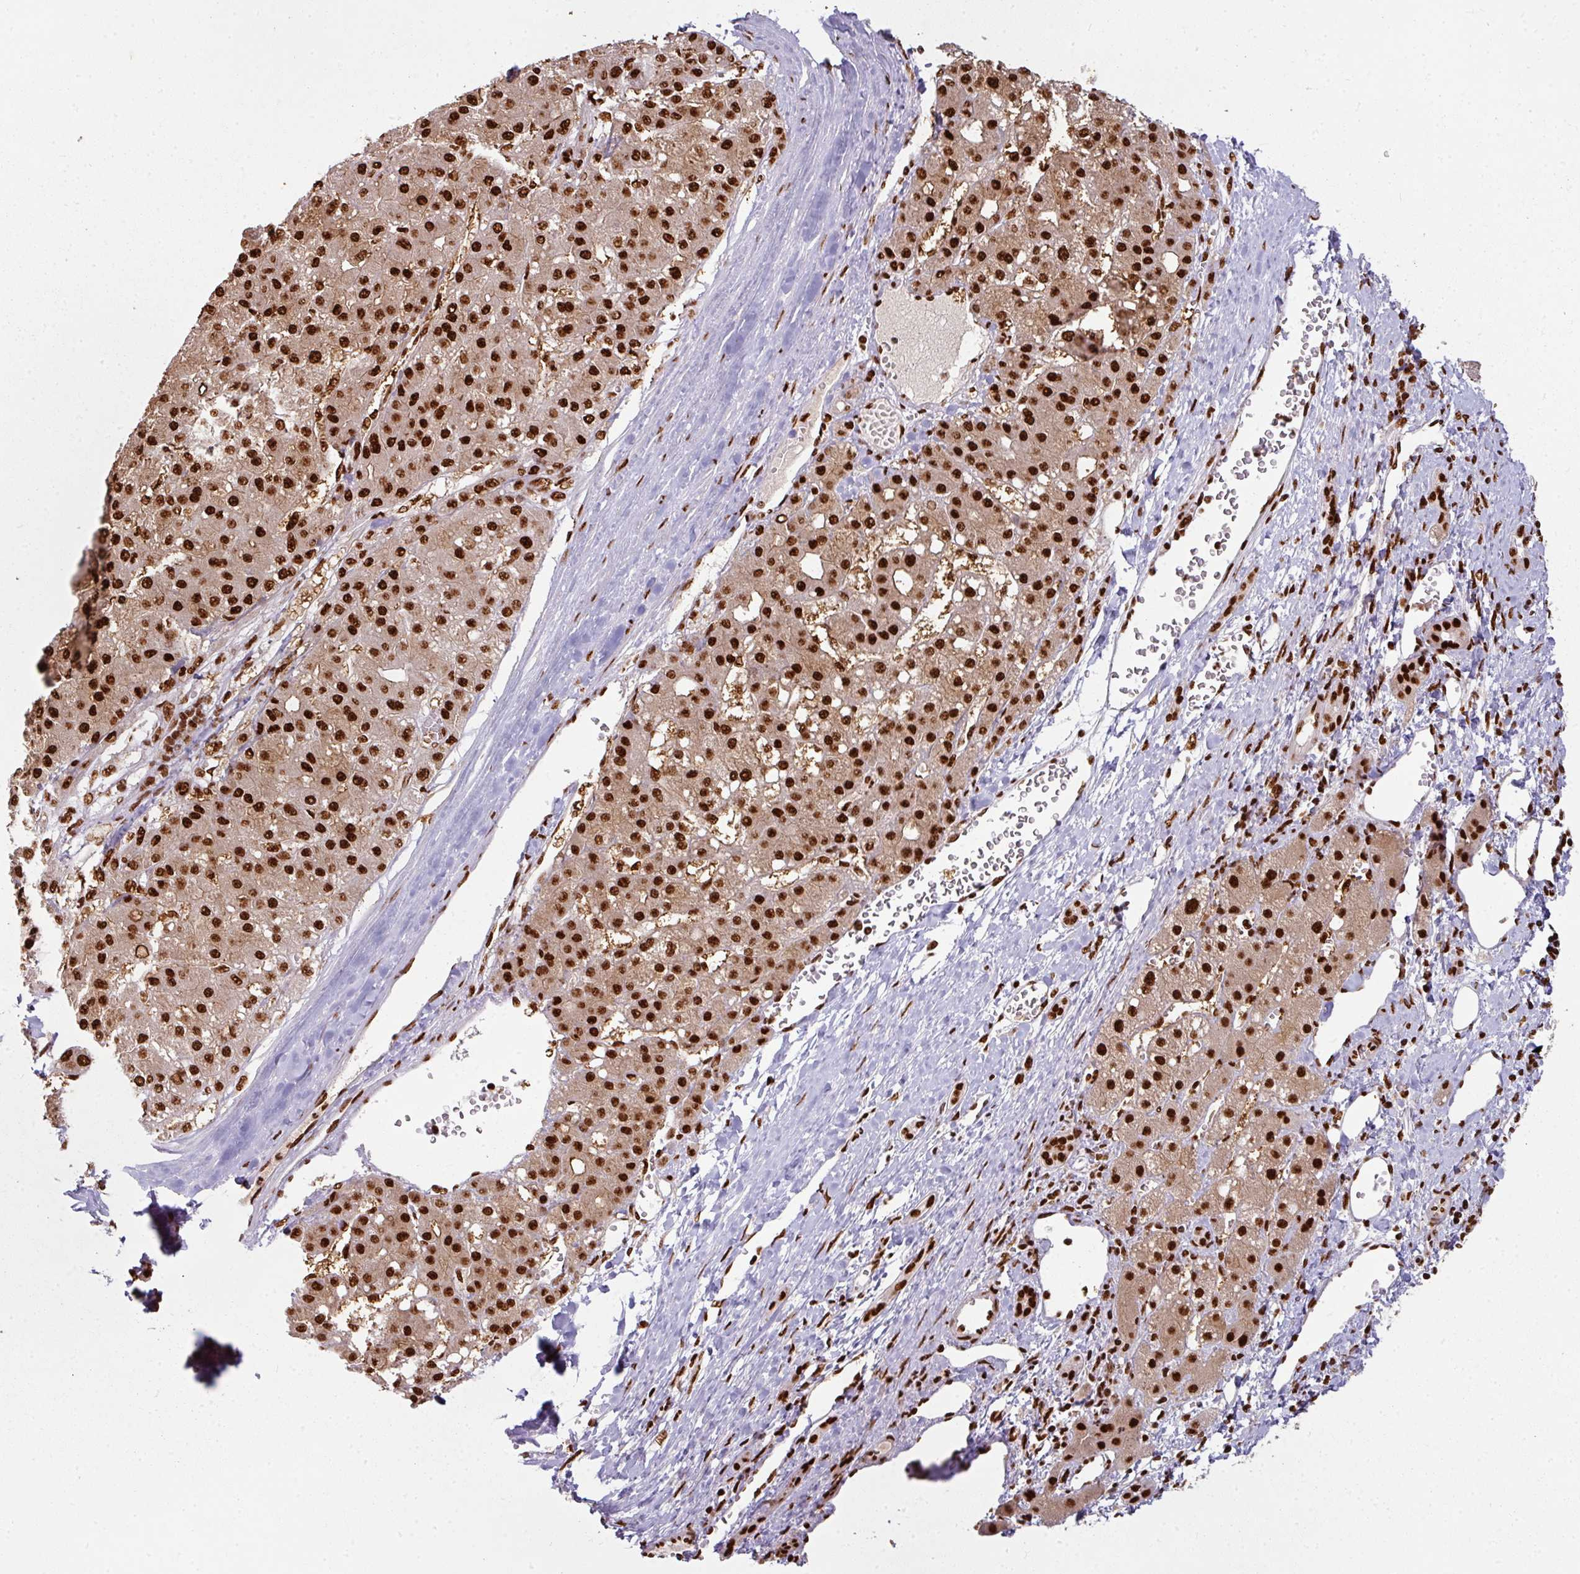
{"staining": {"intensity": "strong", "quantity": ">75%", "location": "nuclear"}, "tissue": "liver cancer", "cell_type": "Tumor cells", "image_type": "cancer", "snomed": [{"axis": "morphology", "description": "Carcinoma, Hepatocellular, NOS"}, {"axis": "topography", "description": "Liver"}], "caption": "IHC (DAB) staining of hepatocellular carcinoma (liver) demonstrates strong nuclear protein positivity in approximately >75% of tumor cells.", "gene": "SIK3", "patient": {"sex": "male", "age": 67}}